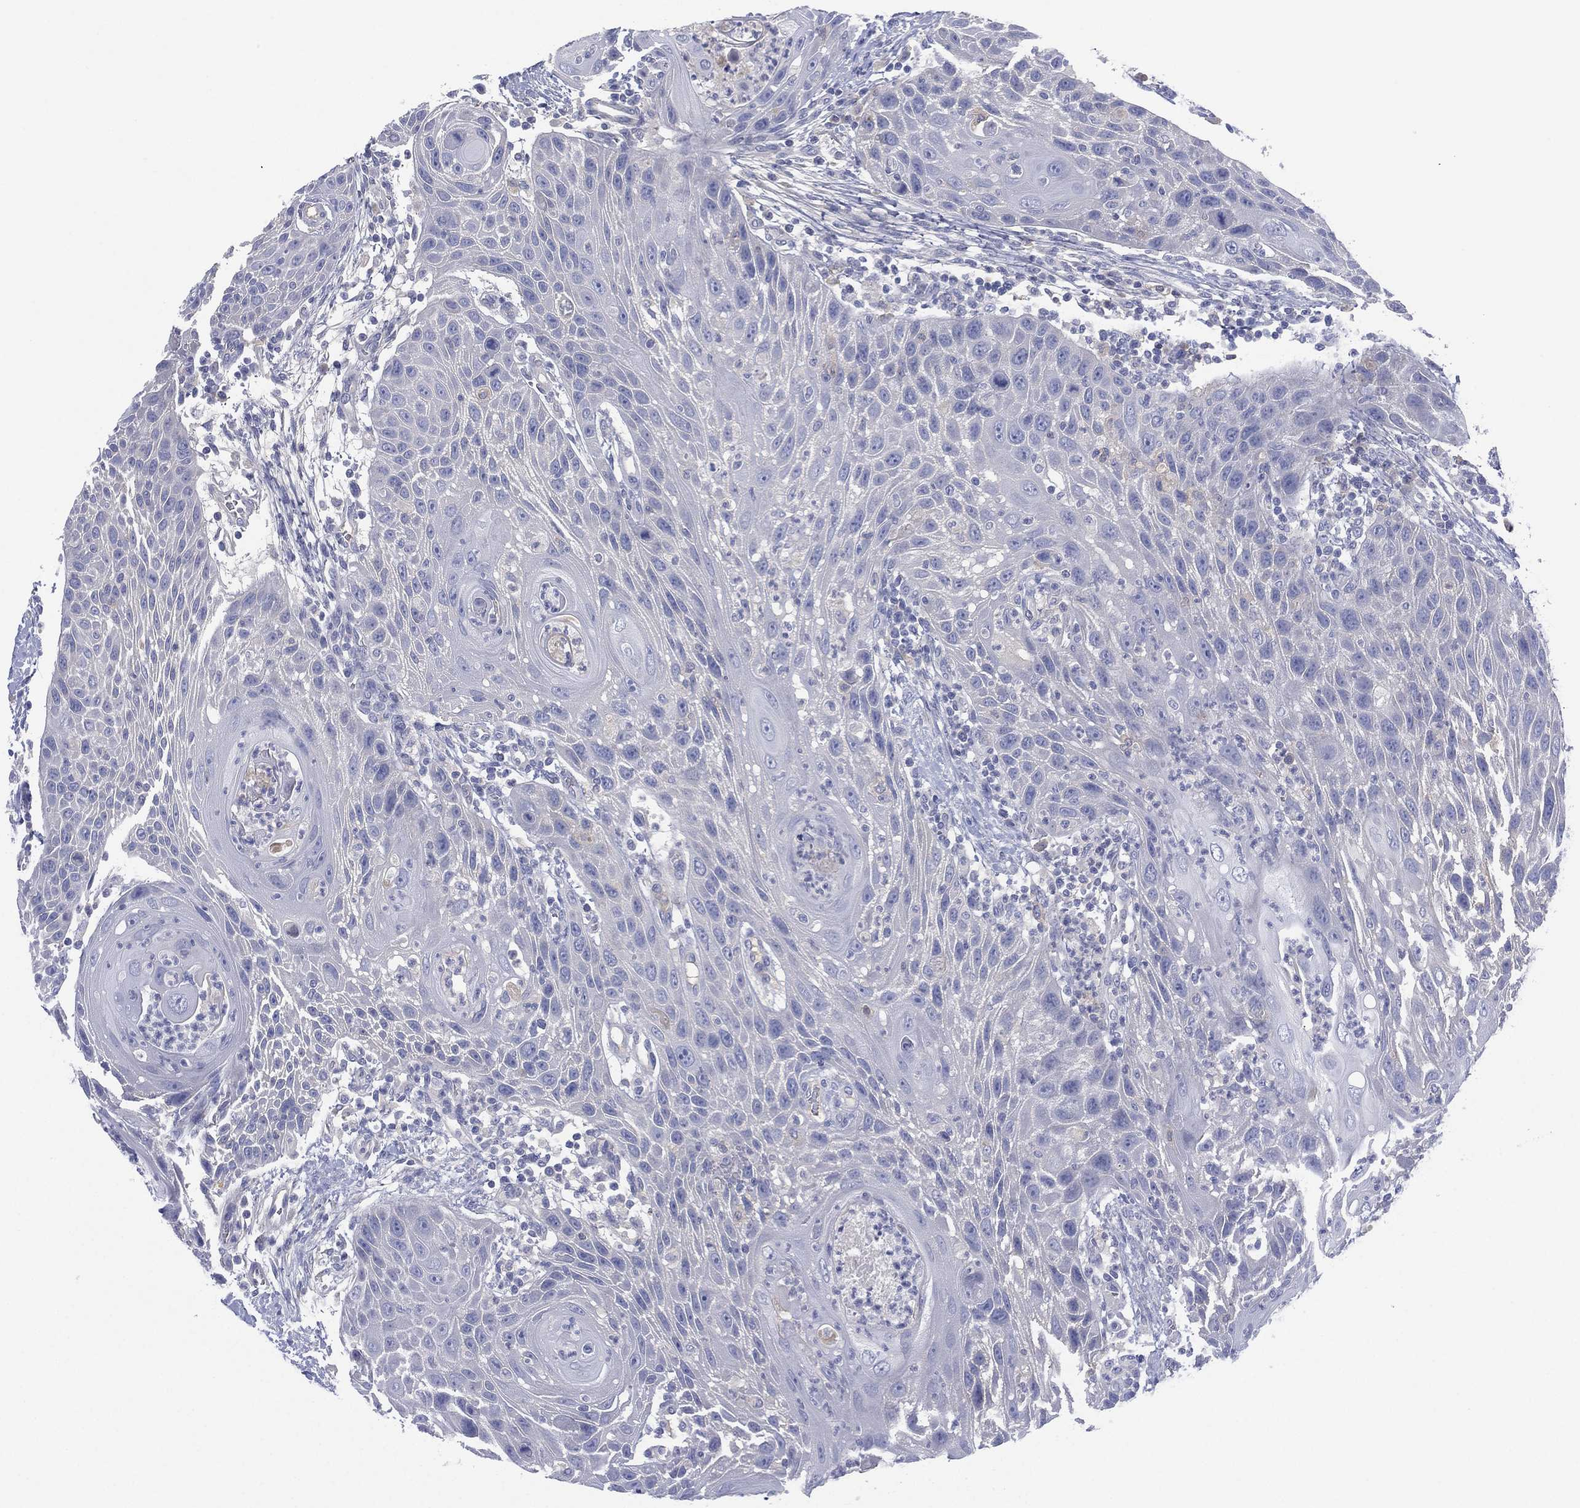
{"staining": {"intensity": "negative", "quantity": "none", "location": "none"}, "tissue": "head and neck cancer", "cell_type": "Tumor cells", "image_type": "cancer", "snomed": [{"axis": "morphology", "description": "Squamous cell carcinoma, NOS"}, {"axis": "topography", "description": "Head-Neck"}], "caption": "Tumor cells are negative for protein expression in human head and neck squamous cell carcinoma. (Stains: DAB immunohistochemistry with hematoxylin counter stain, Microscopy: brightfield microscopy at high magnification).", "gene": "CYP2D6", "patient": {"sex": "male", "age": 69}}